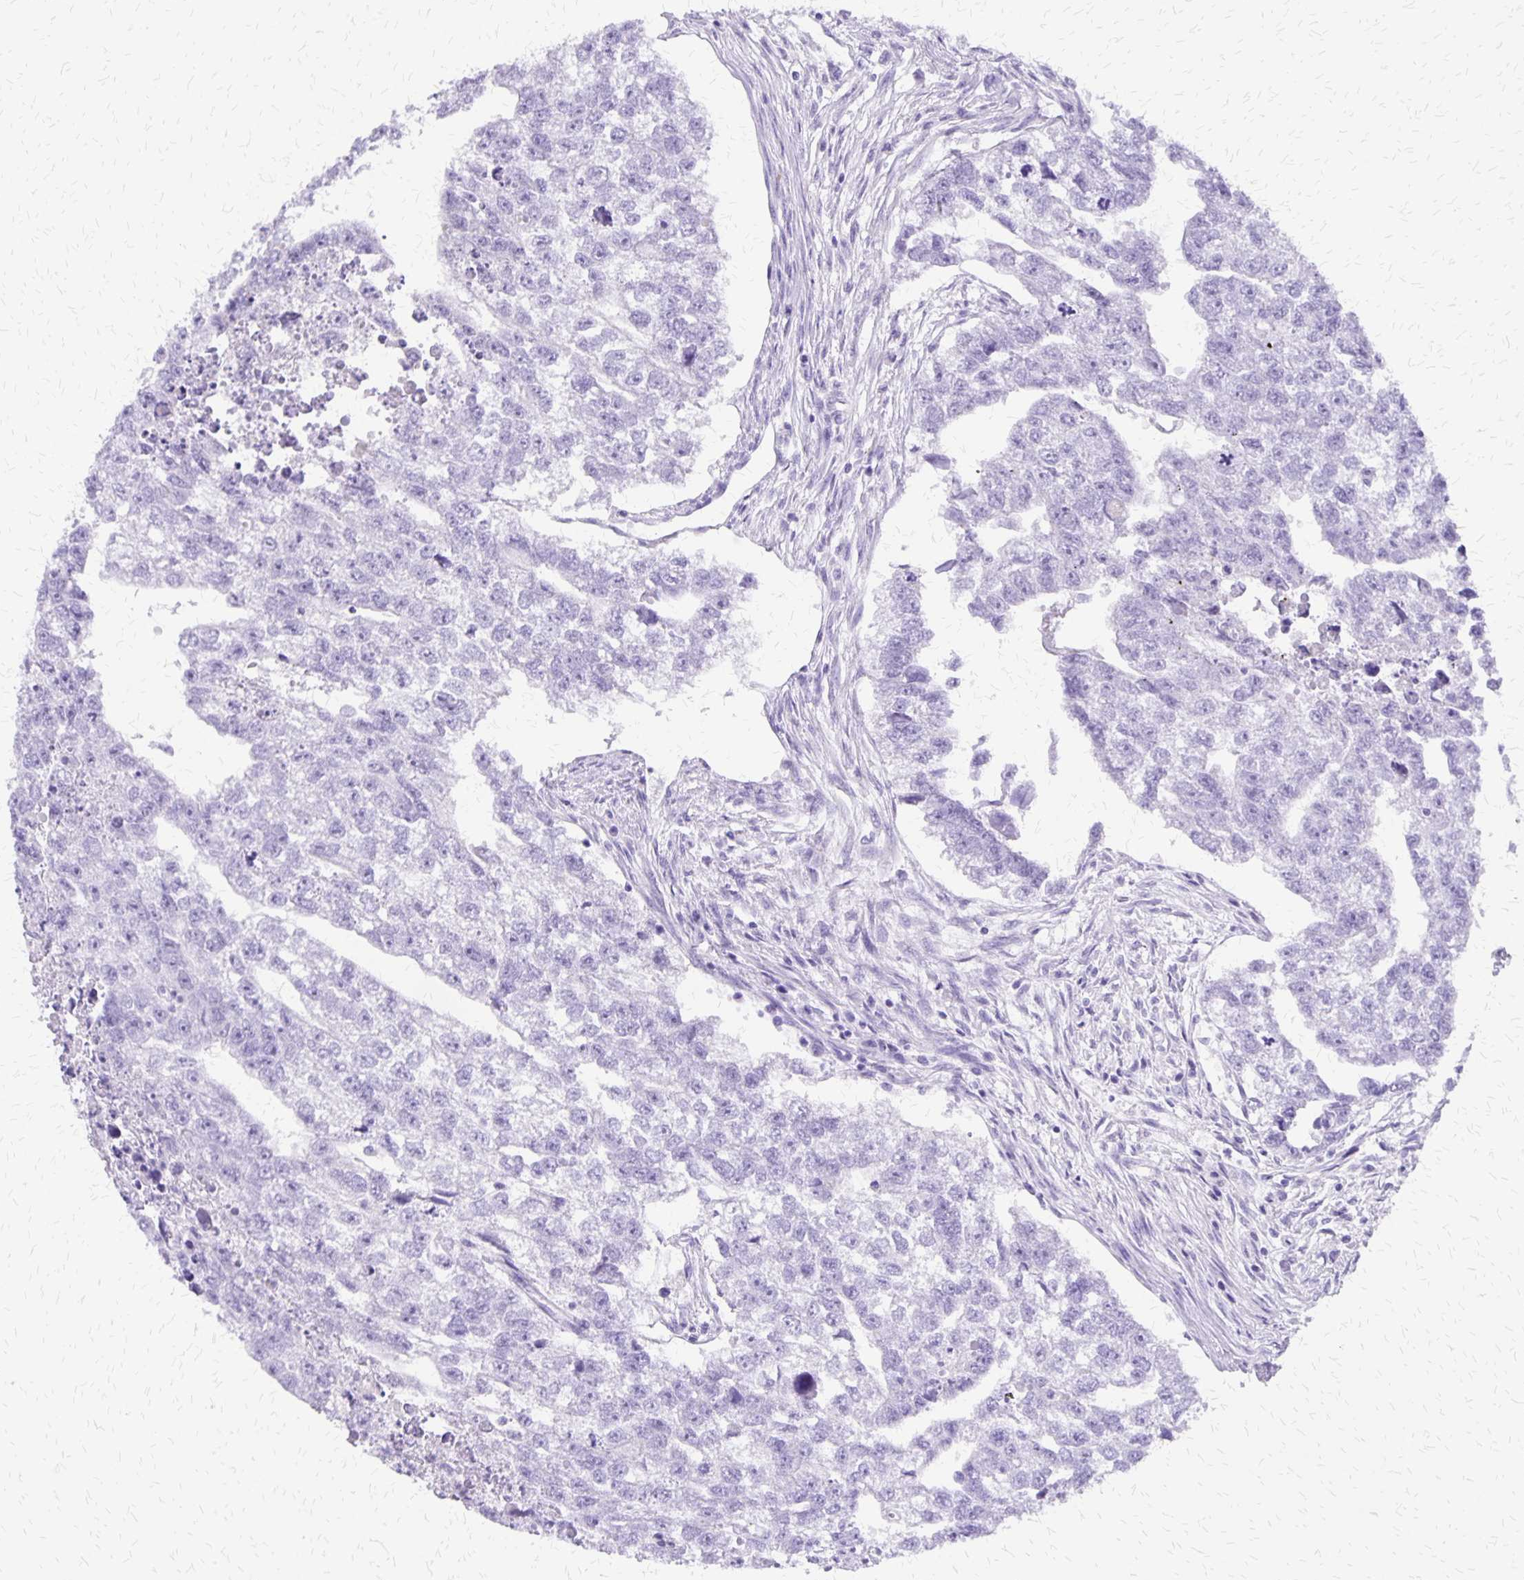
{"staining": {"intensity": "negative", "quantity": "none", "location": "none"}, "tissue": "testis cancer", "cell_type": "Tumor cells", "image_type": "cancer", "snomed": [{"axis": "morphology", "description": "Carcinoma, Embryonal, NOS"}, {"axis": "morphology", "description": "Teratoma, malignant, NOS"}, {"axis": "topography", "description": "Testis"}], "caption": "Protein analysis of testis cancer (malignant teratoma) reveals no significant positivity in tumor cells. (IHC, brightfield microscopy, high magnification).", "gene": "SLC13A2", "patient": {"sex": "male", "age": 44}}